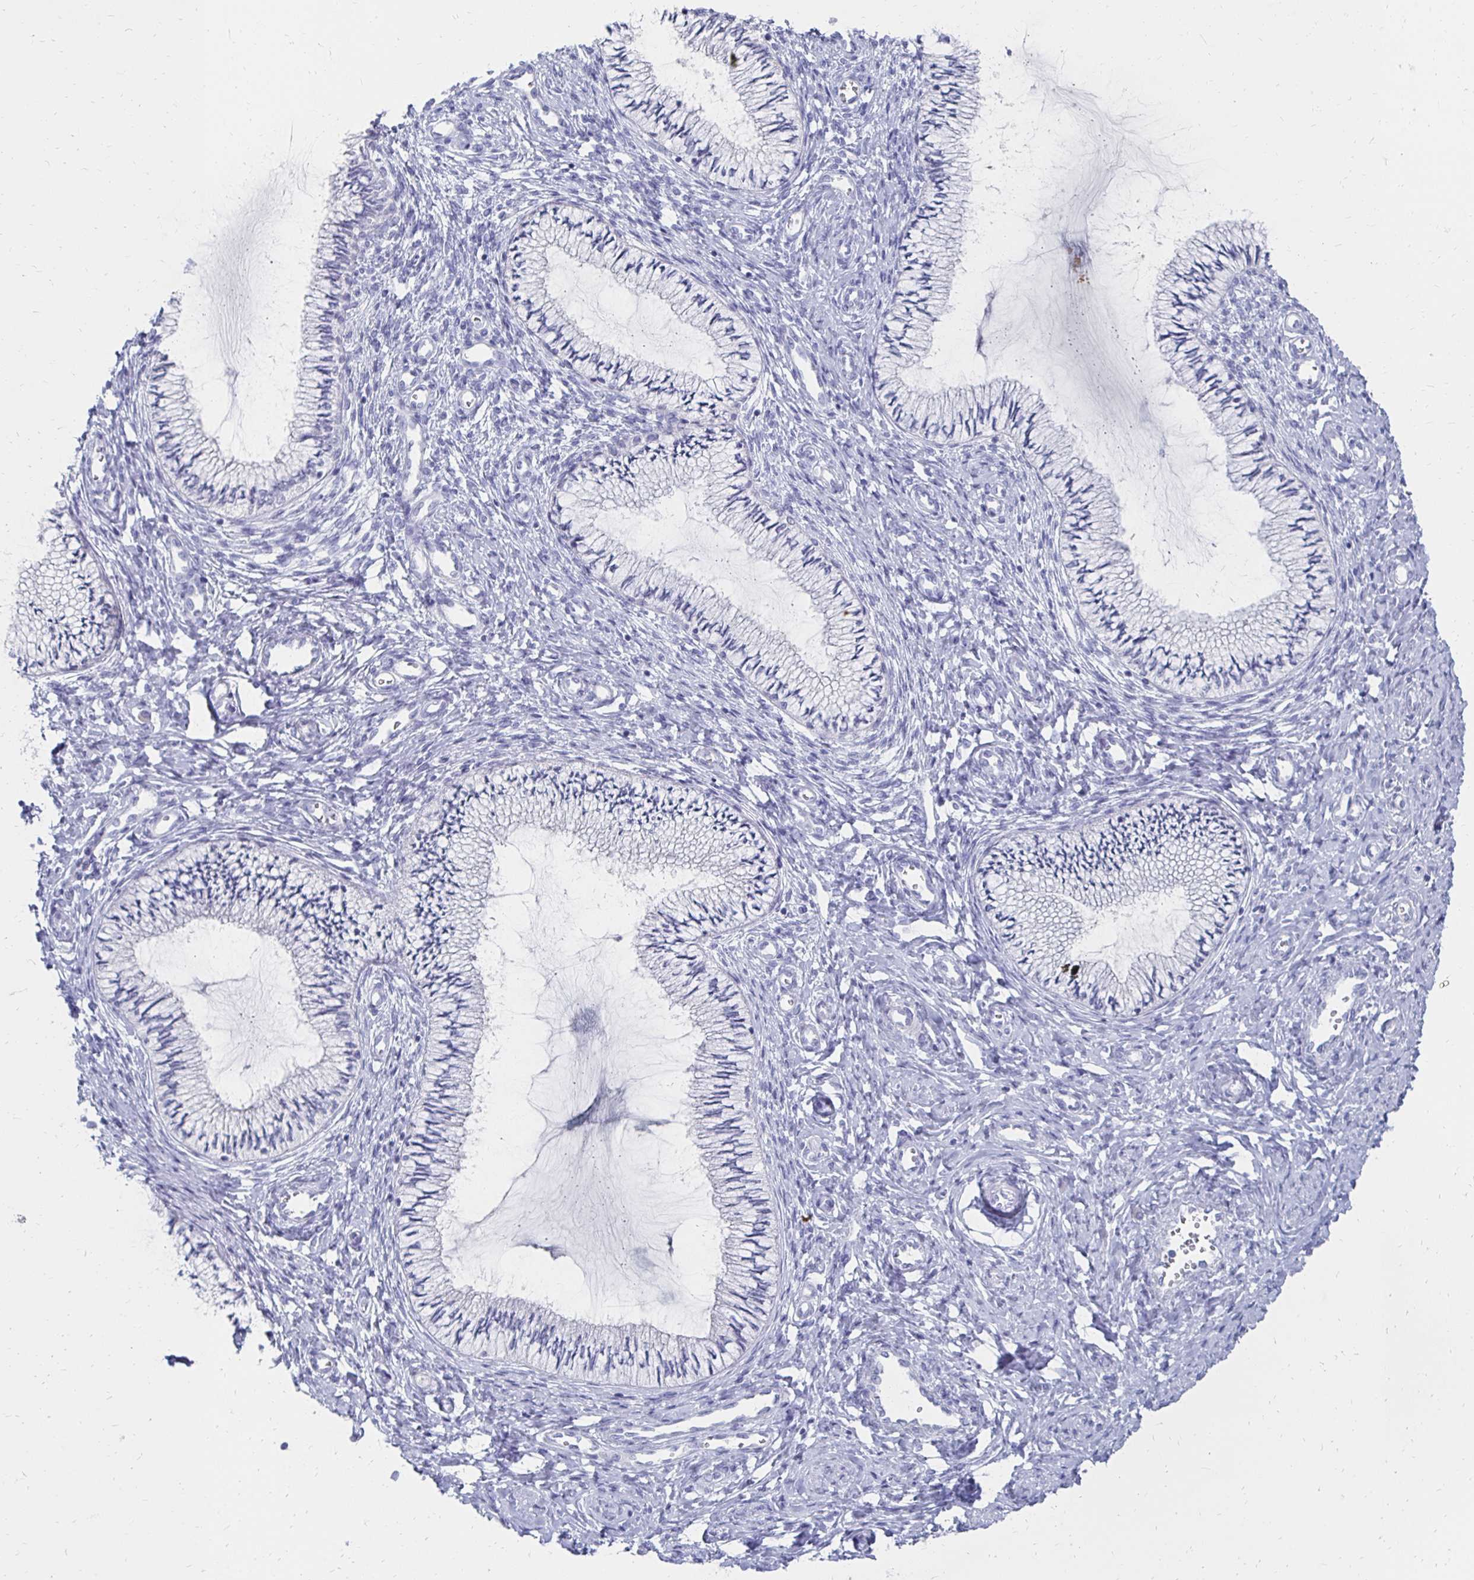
{"staining": {"intensity": "negative", "quantity": "none", "location": "none"}, "tissue": "cervix", "cell_type": "Glandular cells", "image_type": "normal", "snomed": [{"axis": "morphology", "description": "Normal tissue, NOS"}, {"axis": "topography", "description": "Cervix"}], "caption": "This is a photomicrograph of IHC staining of normal cervix, which shows no positivity in glandular cells. (Brightfield microscopy of DAB immunohistochemistry at high magnification).", "gene": "SYCP3", "patient": {"sex": "female", "age": 24}}